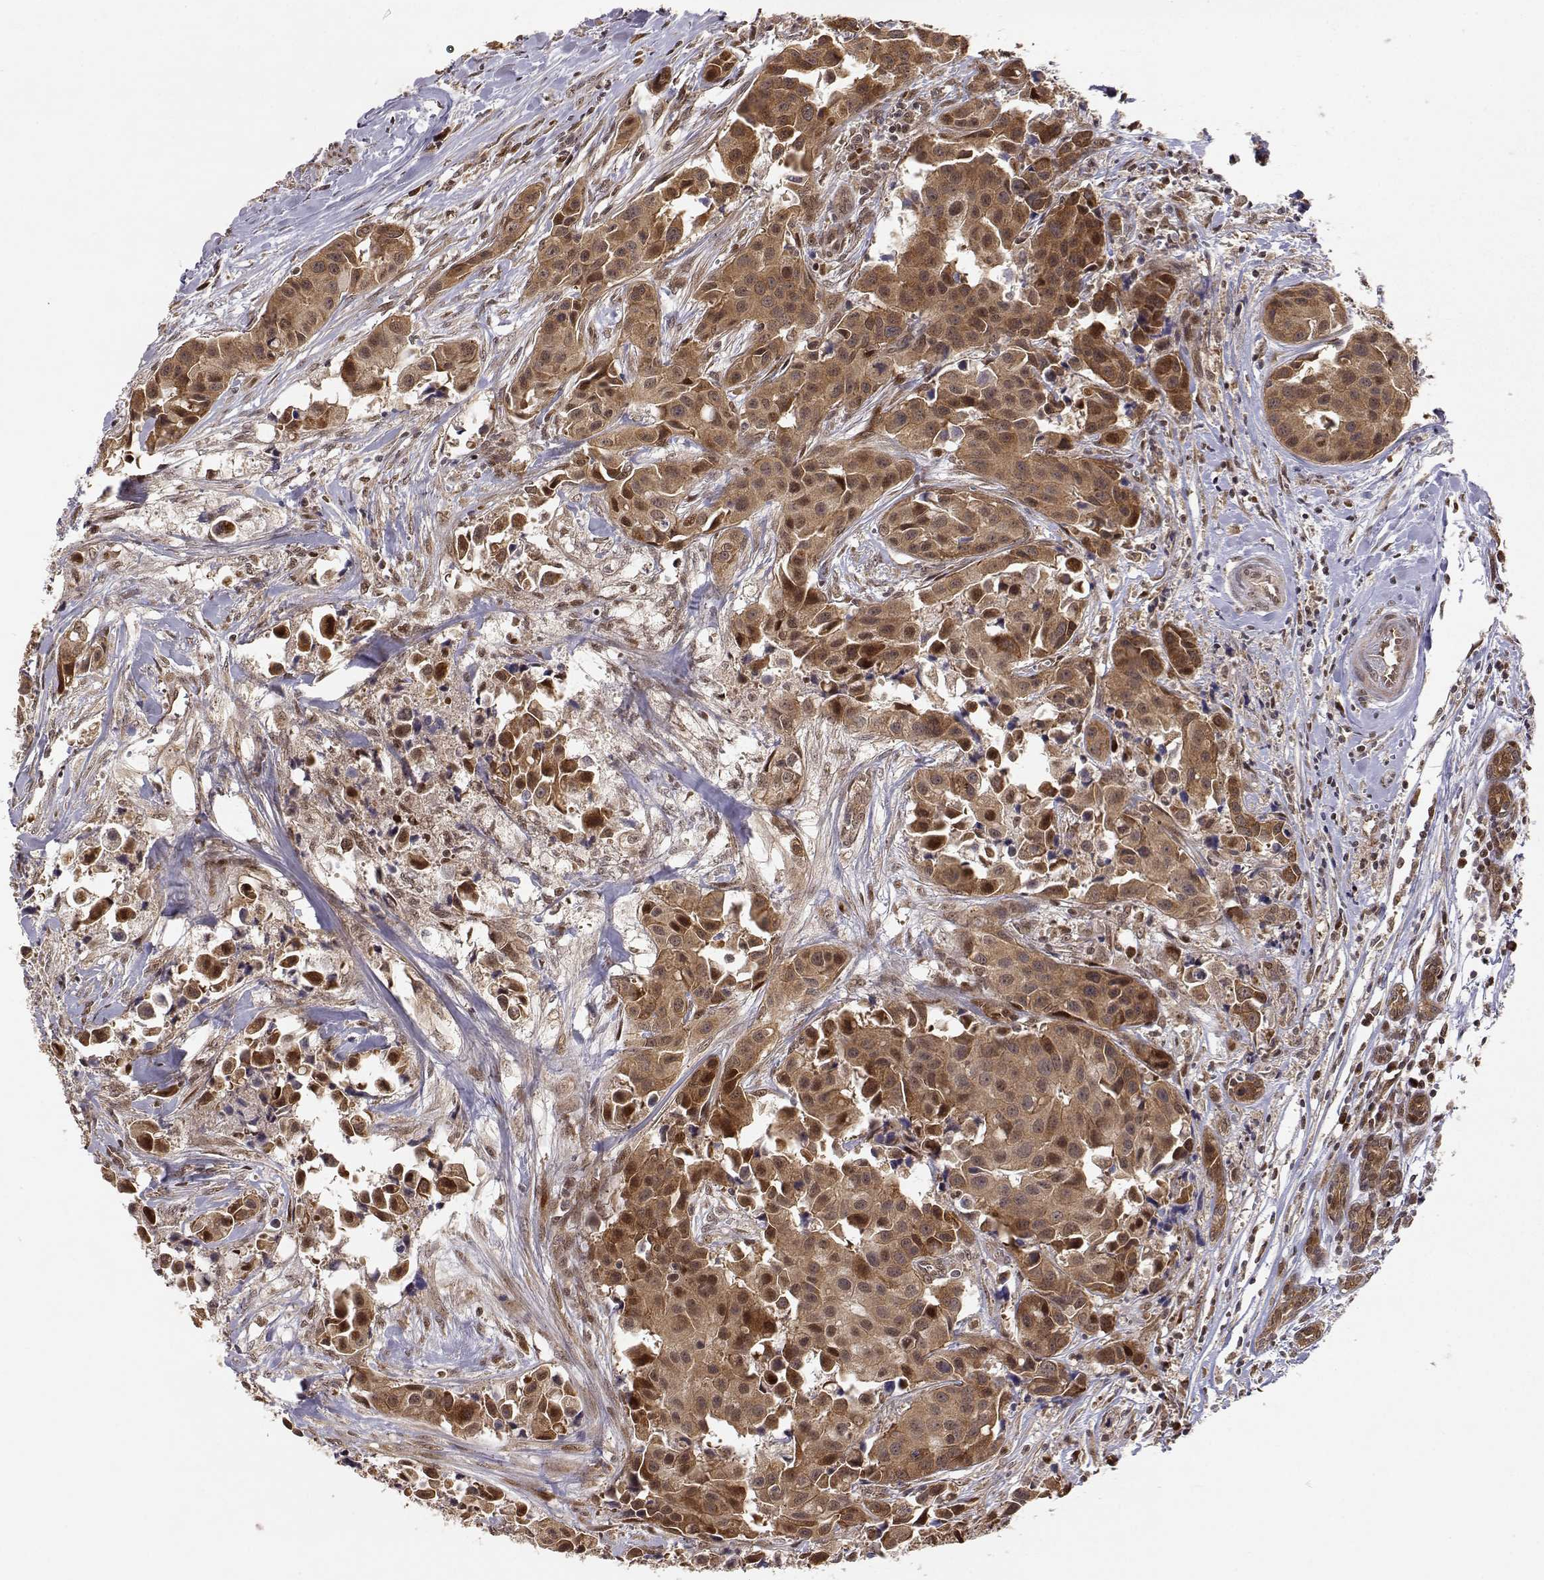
{"staining": {"intensity": "moderate", "quantity": ">75%", "location": "cytoplasmic/membranous,nuclear"}, "tissue": "head and neck cancer", "cell_type": "Tumor cells", "image_type": "cancer", "snomed": [{"axis": "morphology", "description": "Adenocarcinoma, NOS"}, {"axis": "topography", "description": "Head-Neck"}], "caption": "Tumor cells reveal medium levels of moderate cytoplasmic/membranous and nuclear staining in about >75% of cells in head and neck cancer. Using DAB (3,3'-diaminobenzidine) (brown) and hematoxylin (blue) stains, captured at high magnification using brightfield microscopy.", "gene": "BRCA1", "patient": {"sex": "male", "age": 76}}